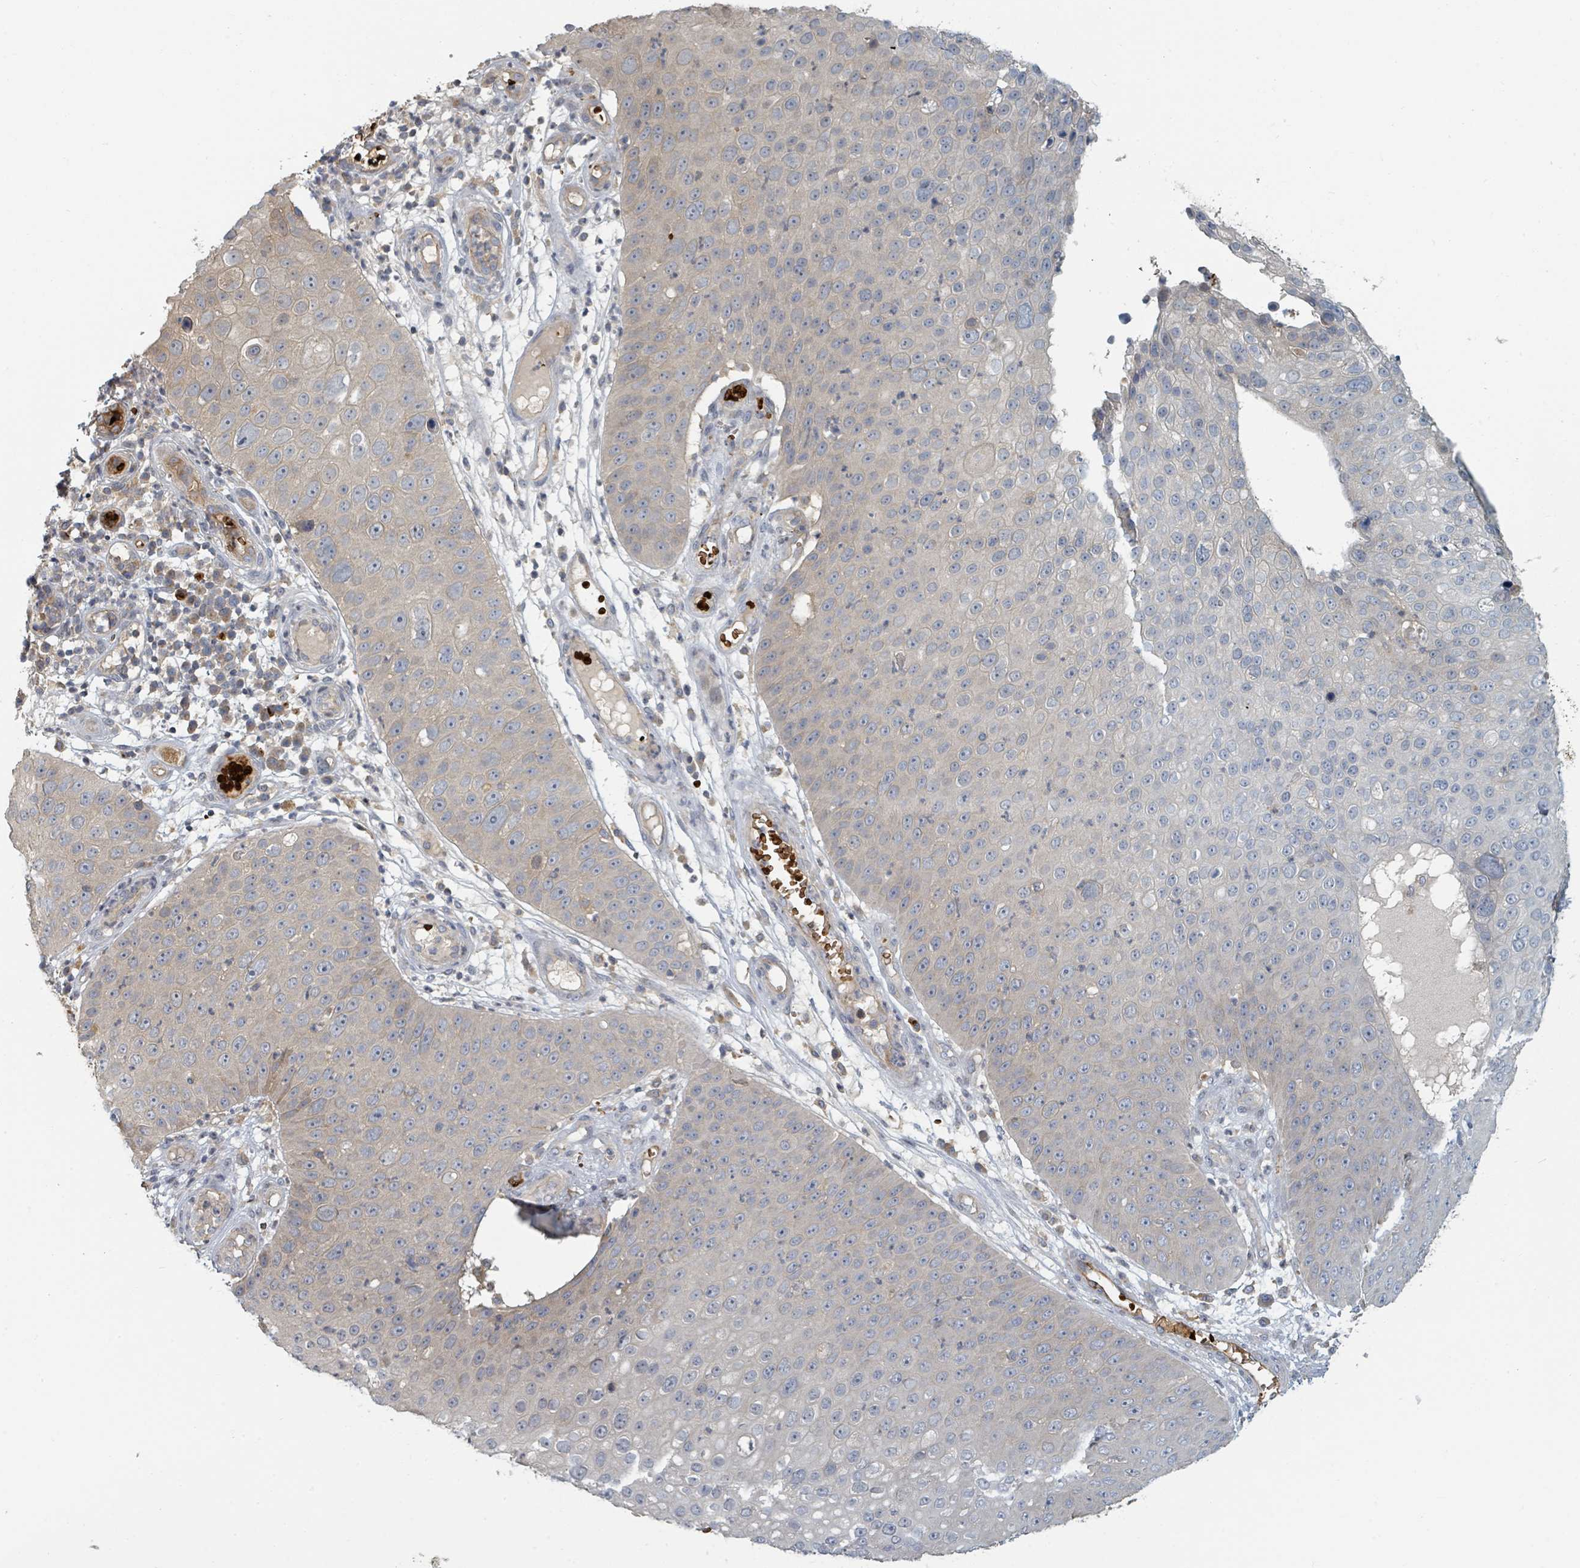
{"staining": {"intensity": "negative", "quantity": "none", "location": "none"}, "tissue": "skin cancer", "cell_type": "Tumor cells", "image_type": "cancer", "snomed": [{"axis": "morphology", "description": "Squamous cell carcinoma, NOS"}, {"axis": "topography", "description": "Skin"}], "caption": "Protein analysis of skin cancer shows no significant positivity in tumor cells. (Stains: DAB (3,3'-diaminobenzidine) IHC with hematoxylin counter stain, Microscopy: brightfield microscopy at high magnification).", "gene": "TRPC4AP", "patient": {"sex": "male", "age": 71}}